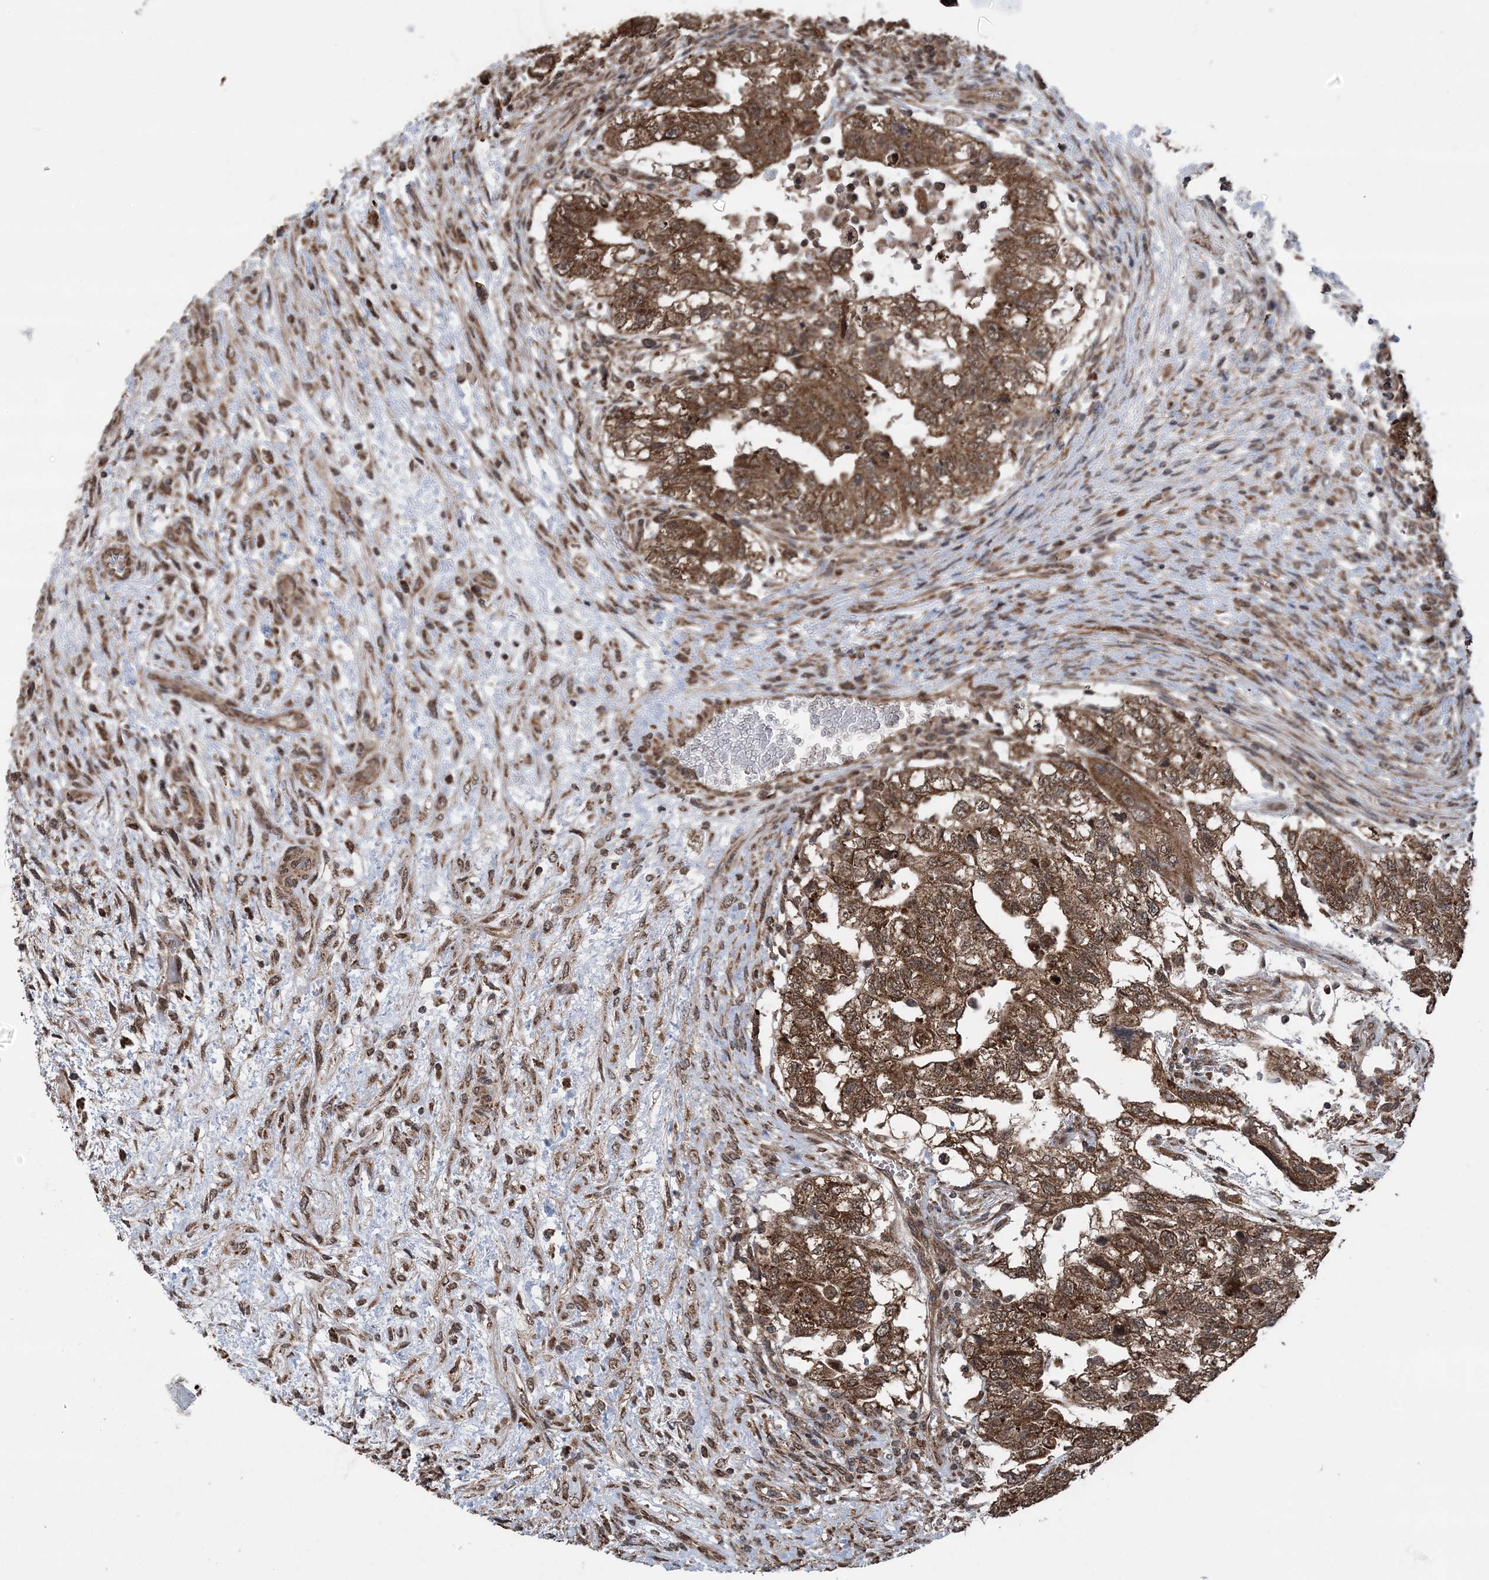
{"staining": {"intensity": "strong", "quantity": ">75%", "location": "cytoplasmic/membranous"}, "tissue": "testis cancer", "cell_type": "Tumor cells", "image_type": "cancer", "snomed": [{"axis": "morphology", "description": "Carcinoma, Embryonal, NOS"}, {"axis": "topography", "description": "Testis"}], "caption": "Embryonal carcinoma (testis) stained with immunohistochemistry (IHC) reveals strong cytoplasmic/membranous expression in about >75% of tumor cells.", "gene": "PCBP1", "patient": {"sex": "male", "age": 36}}